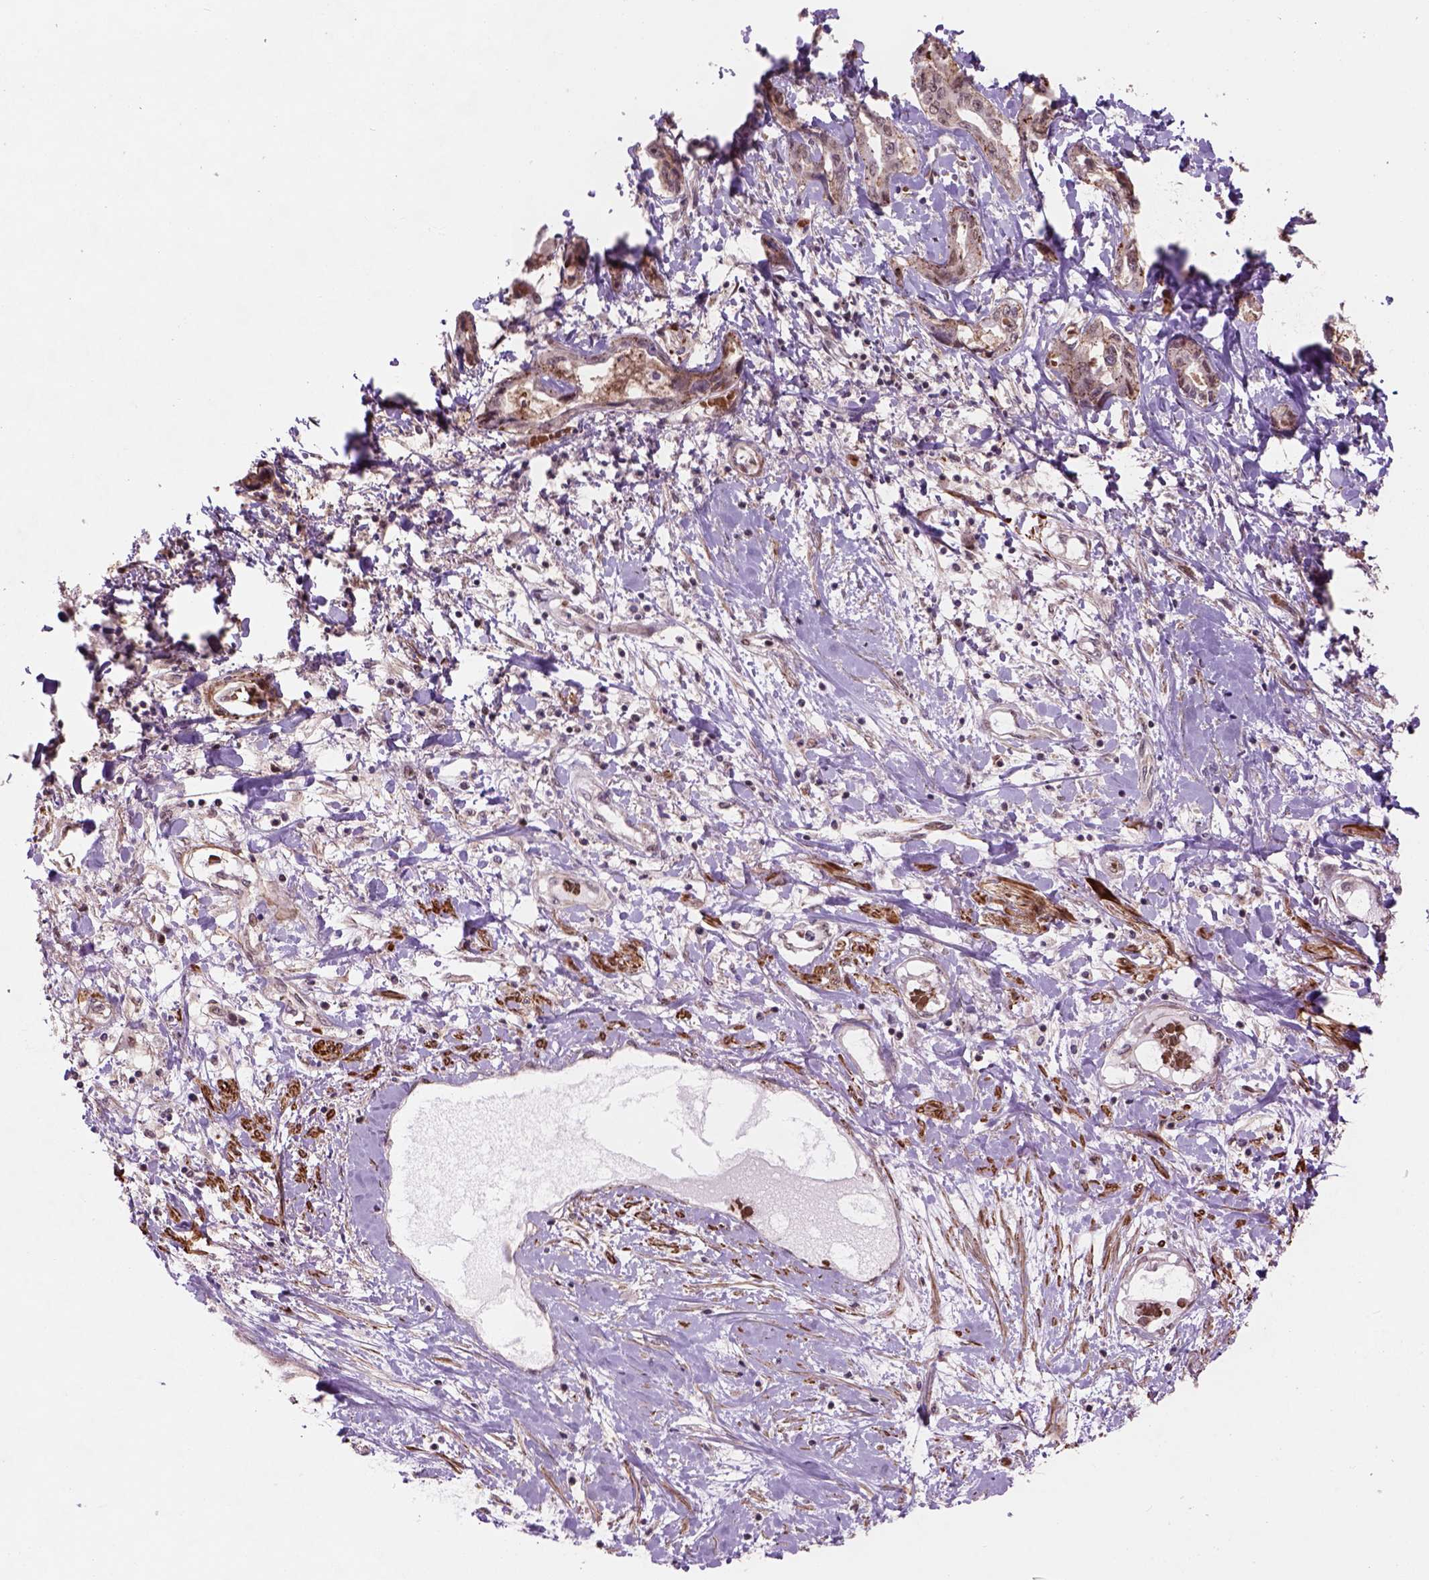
{"staining": {"intensity": "weak", "quantity": ">75%", "location": "cytoplasmic/membranous,nuclear"}, "tissue": "liver cancer", "cell_type": "Tumor cells", "image_type": "cancer", "snomed": [{"axis": "morphology", "description": "Cholangiocarcinoma"}, {"axis": "topography", "description": "Liver"}], "caption": "This photomicrograph exhibits cholangiocarcinoma (liver) stained with immunohistochemistry to label a protein in brown. The cytoplasmic/membranous and nuclear of tumor cells show weak positivity for the protein. Nuclei are counter-stained blue.", "gene": "PSMD11", "patient": {"sex": "male", "age": 59}}